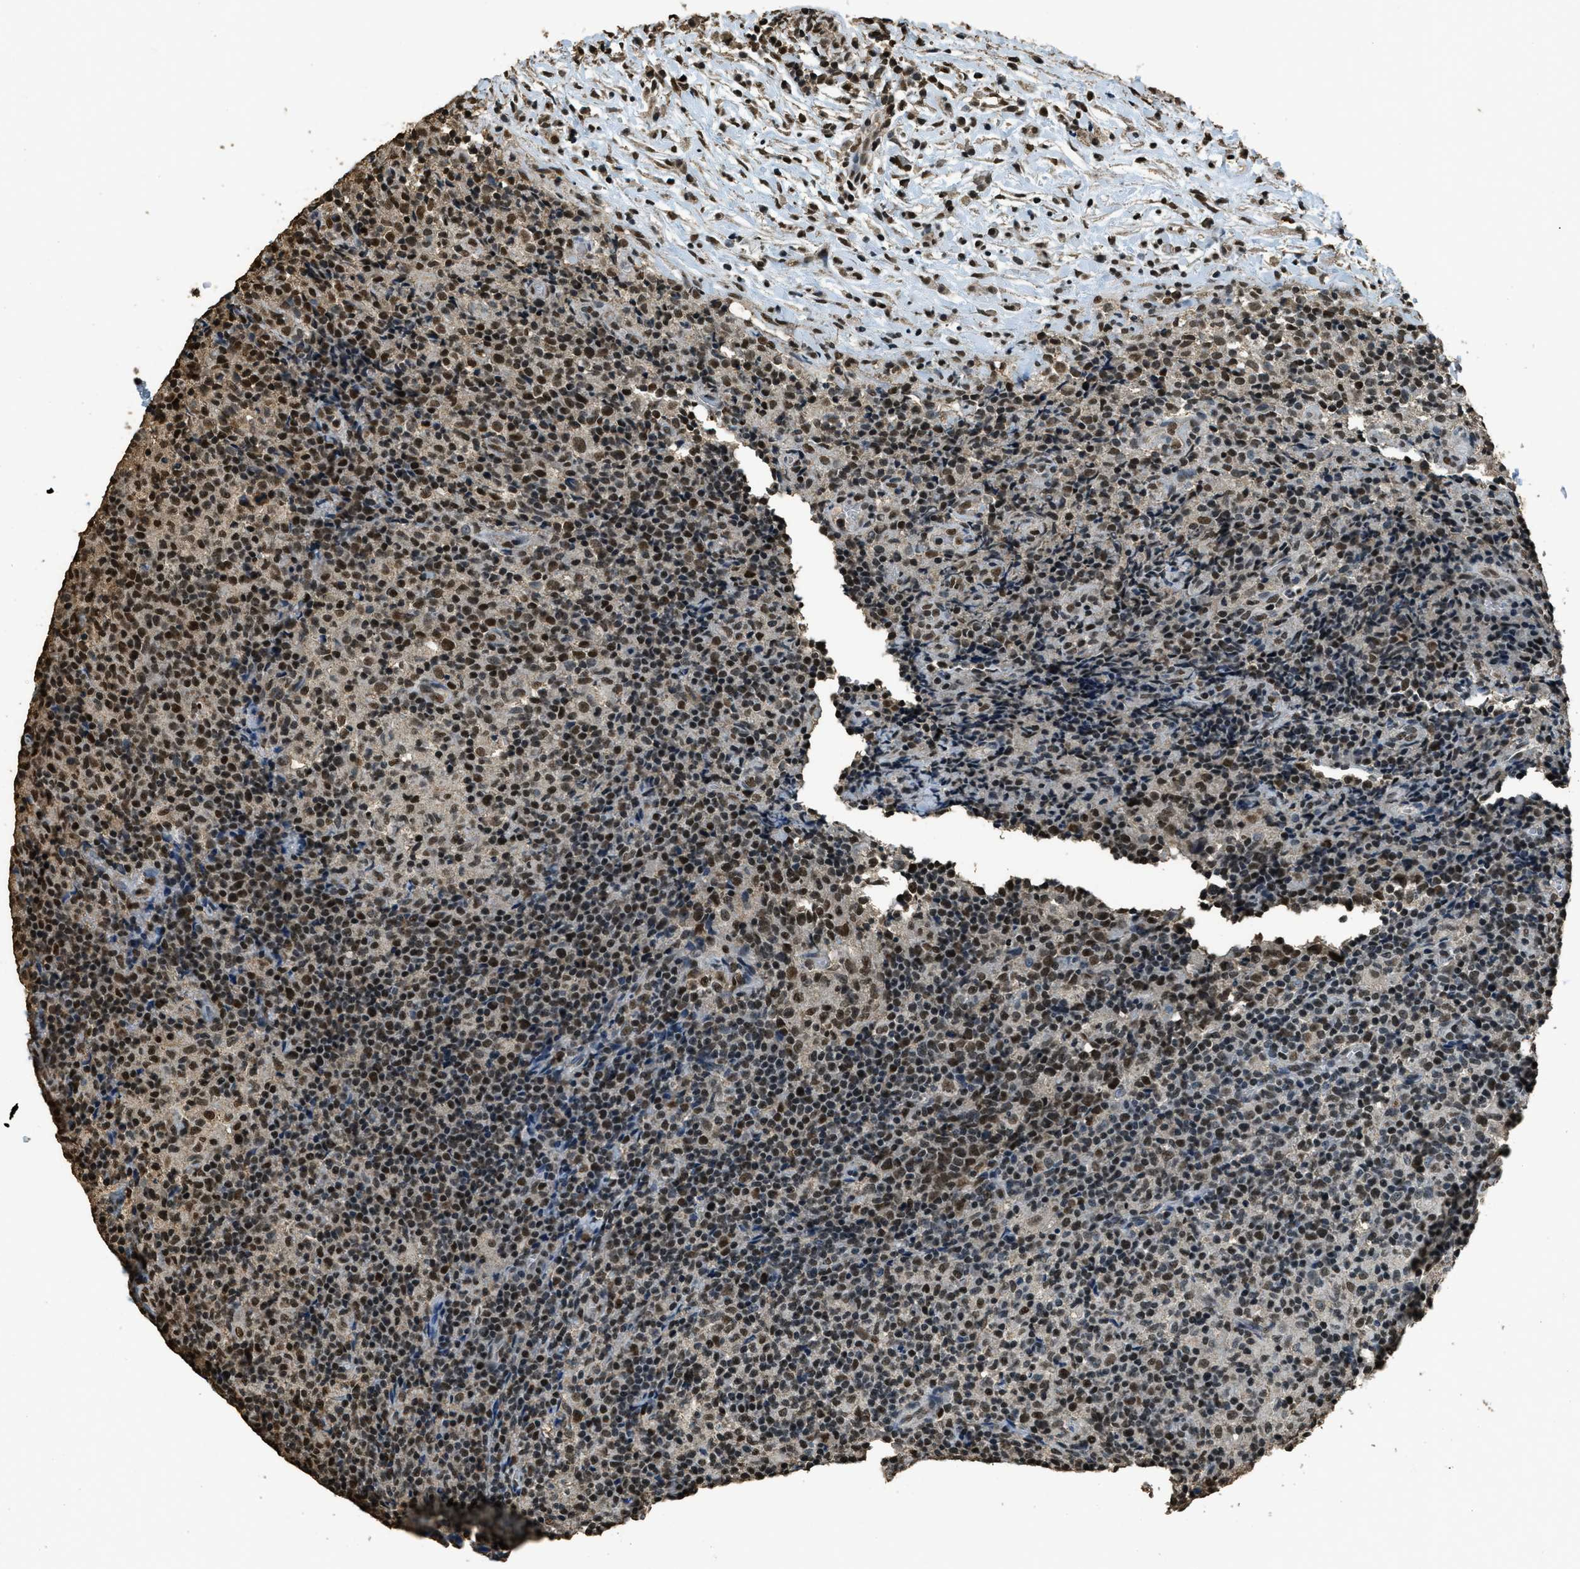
{"staining": {"intensity": "strong", "quantity": ">75%", "location": "nuclear"}, "tissue": "lymph node", "cell_type": "Germinal center cells", "image_type": "normal", "snomed": [{"axis": "morphology", "description": "Normal tissue, NOS"}, {"axis": "morphology", "description": "Inflammation, NOS"}, {"axis": "topography", "description": "Lymph node"}], "caption": "Immunohistochemistry (IHC) image of normal human lymph node stained for a protein (brown), which shows high levels of strong nuclear staining in about >75% of germinal center cells.", "gene": "MYB", "patient": {"sex": "male", "age": 55}}